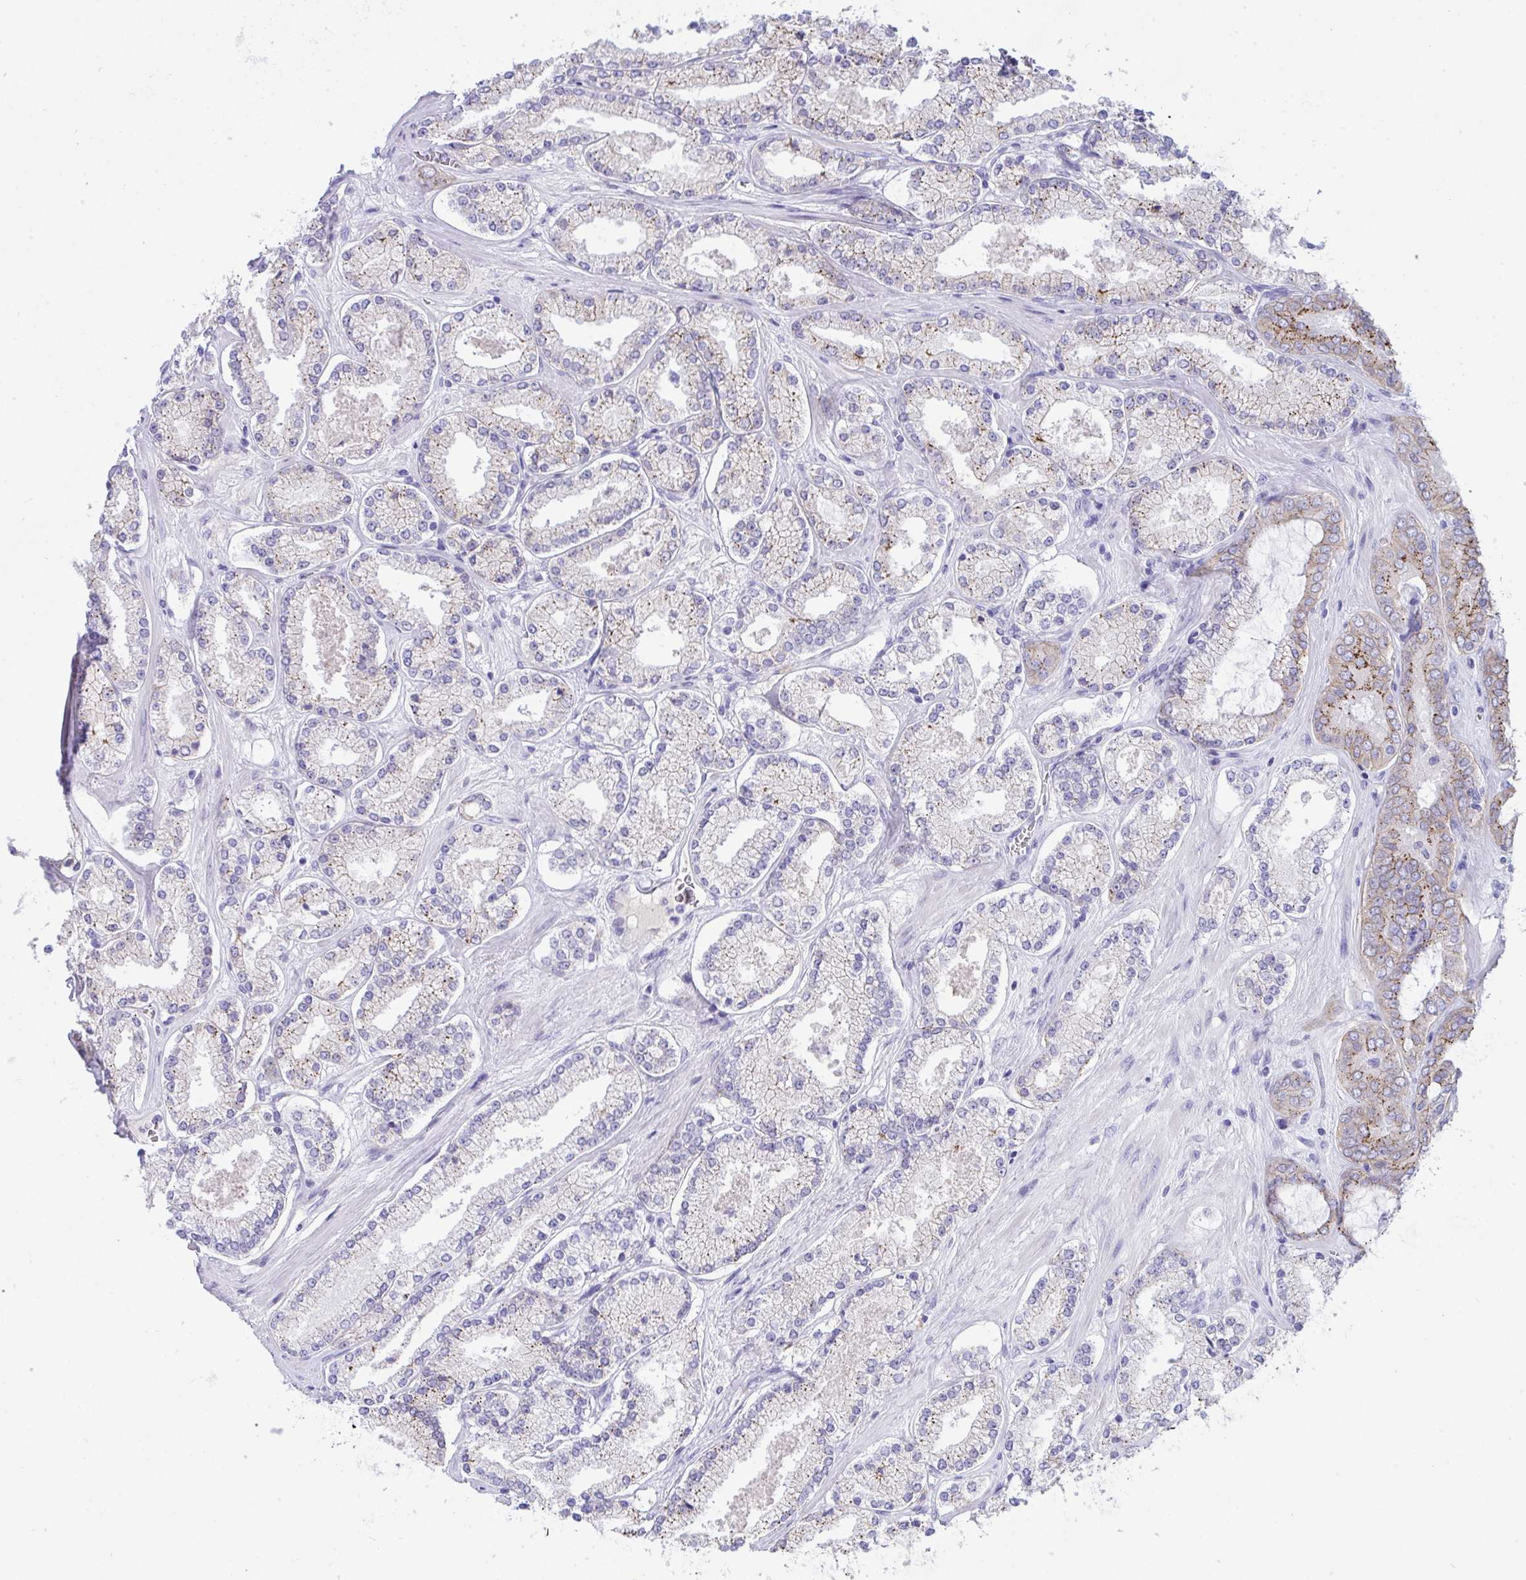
{"staining": {"intensity": "moderate", "quantity": "<25%", "location": "cytoplasmic/membranous"}, "tissue": "prostate cancer", "cell_type": "Tumor cells", "image_type": "cancer", "snomed": [{"axis": "morphology", "description": "Adenocarcinoma, High grade"}, {"axis": "topography", "description": "Prostate"}], "caption": "Immunohistochemistry (IHC) photomicrograph of neoplastic tissue: human high-grade adenocarcinoma (prostate) stained using IHC displays low levels of moderate protein expression localized specifically in the cytoplasmic/membranous of tumor cells, appearing as a cytoplasmic/membranous brown color.", "gene": "GLB1L2", "patient": {"sex": "male", "age": 63}}